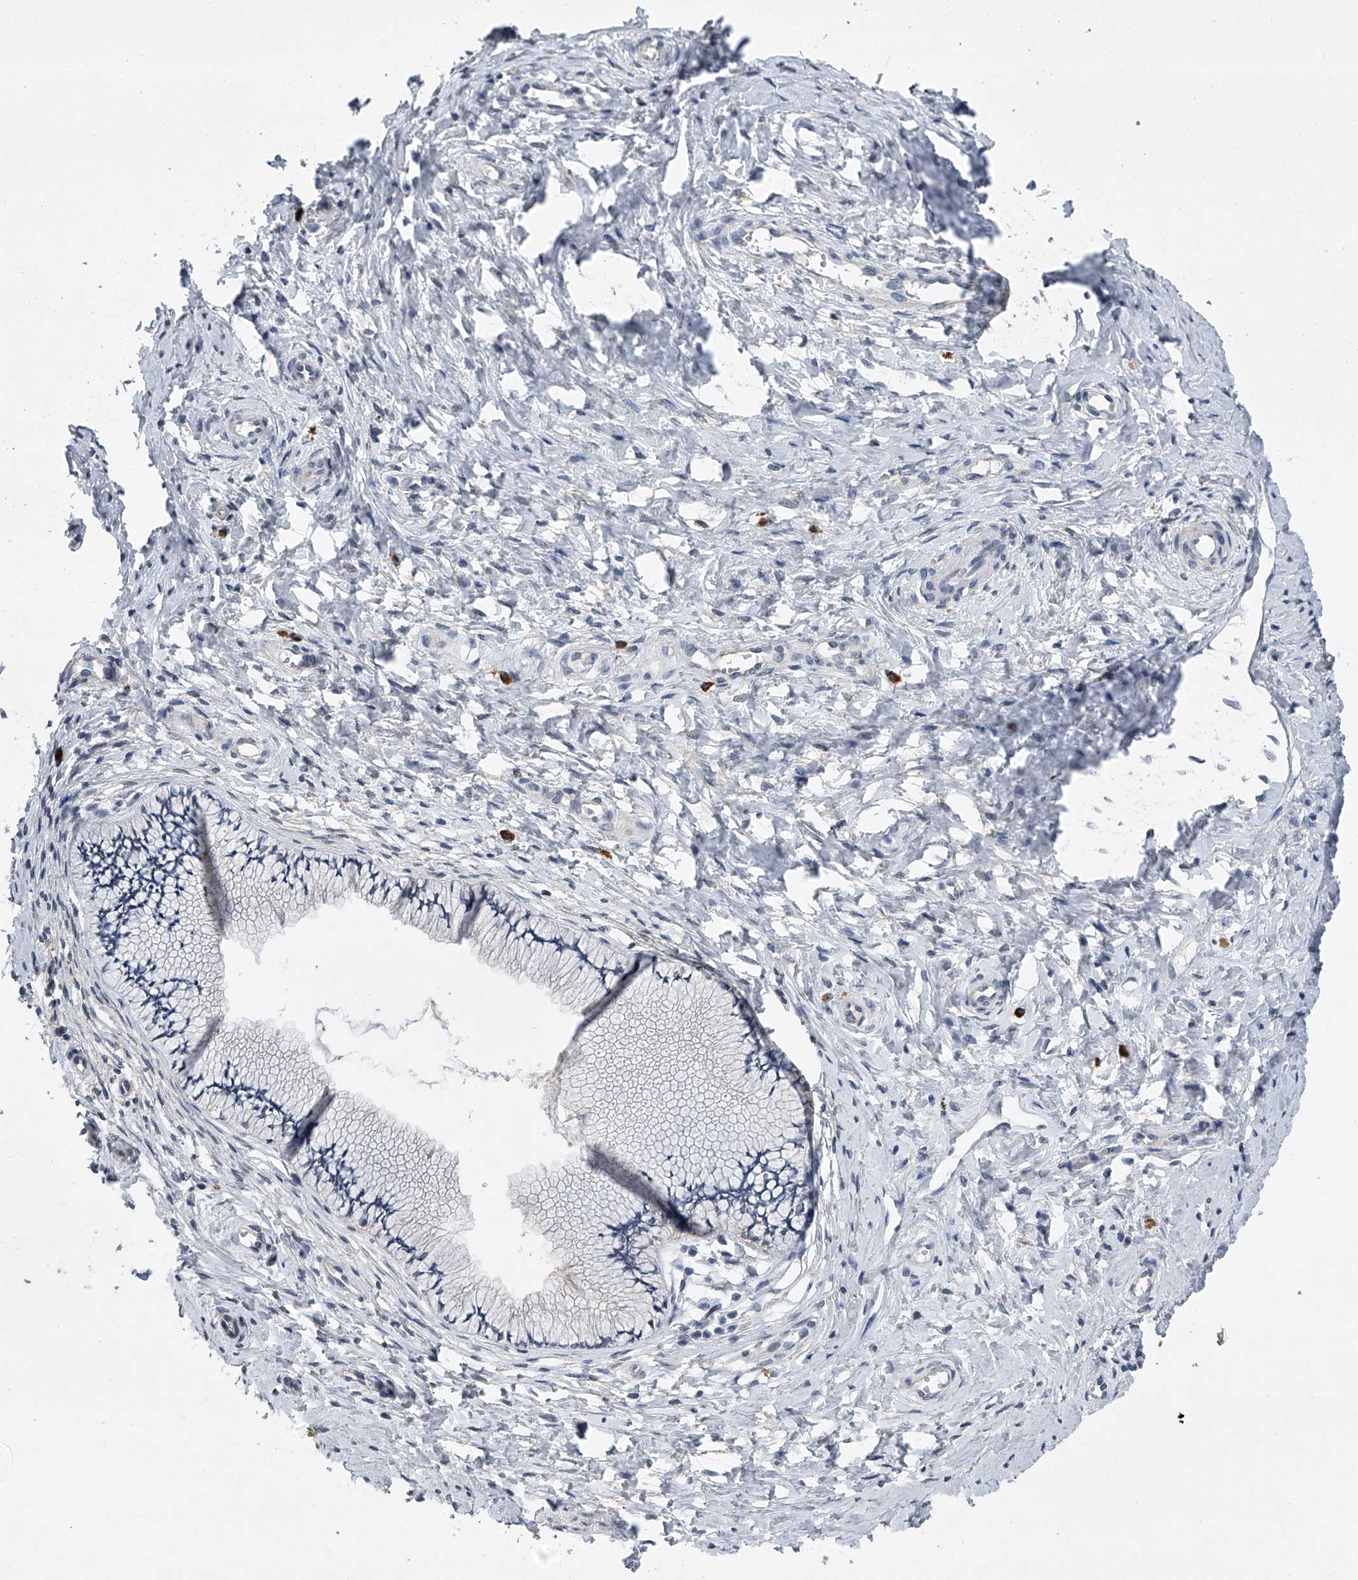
{"staining": {"intensity": "negative", "quantity": "none", "location": "none"}, "tissue": "cervix", "cell_type": "Glandular cells", "image_type": "normal", "snomed": [{"axis": "morphology", "description": "Normal tissue, NOS"}, {"axis": "topography", "description": "Cervix"}], "caption": "Glandular cells are negative for brown protein staining in normal cervix. Nuclei are stained in blue.", "gene": "RNF5", "patient": {"sex": "female", "age": 36}}